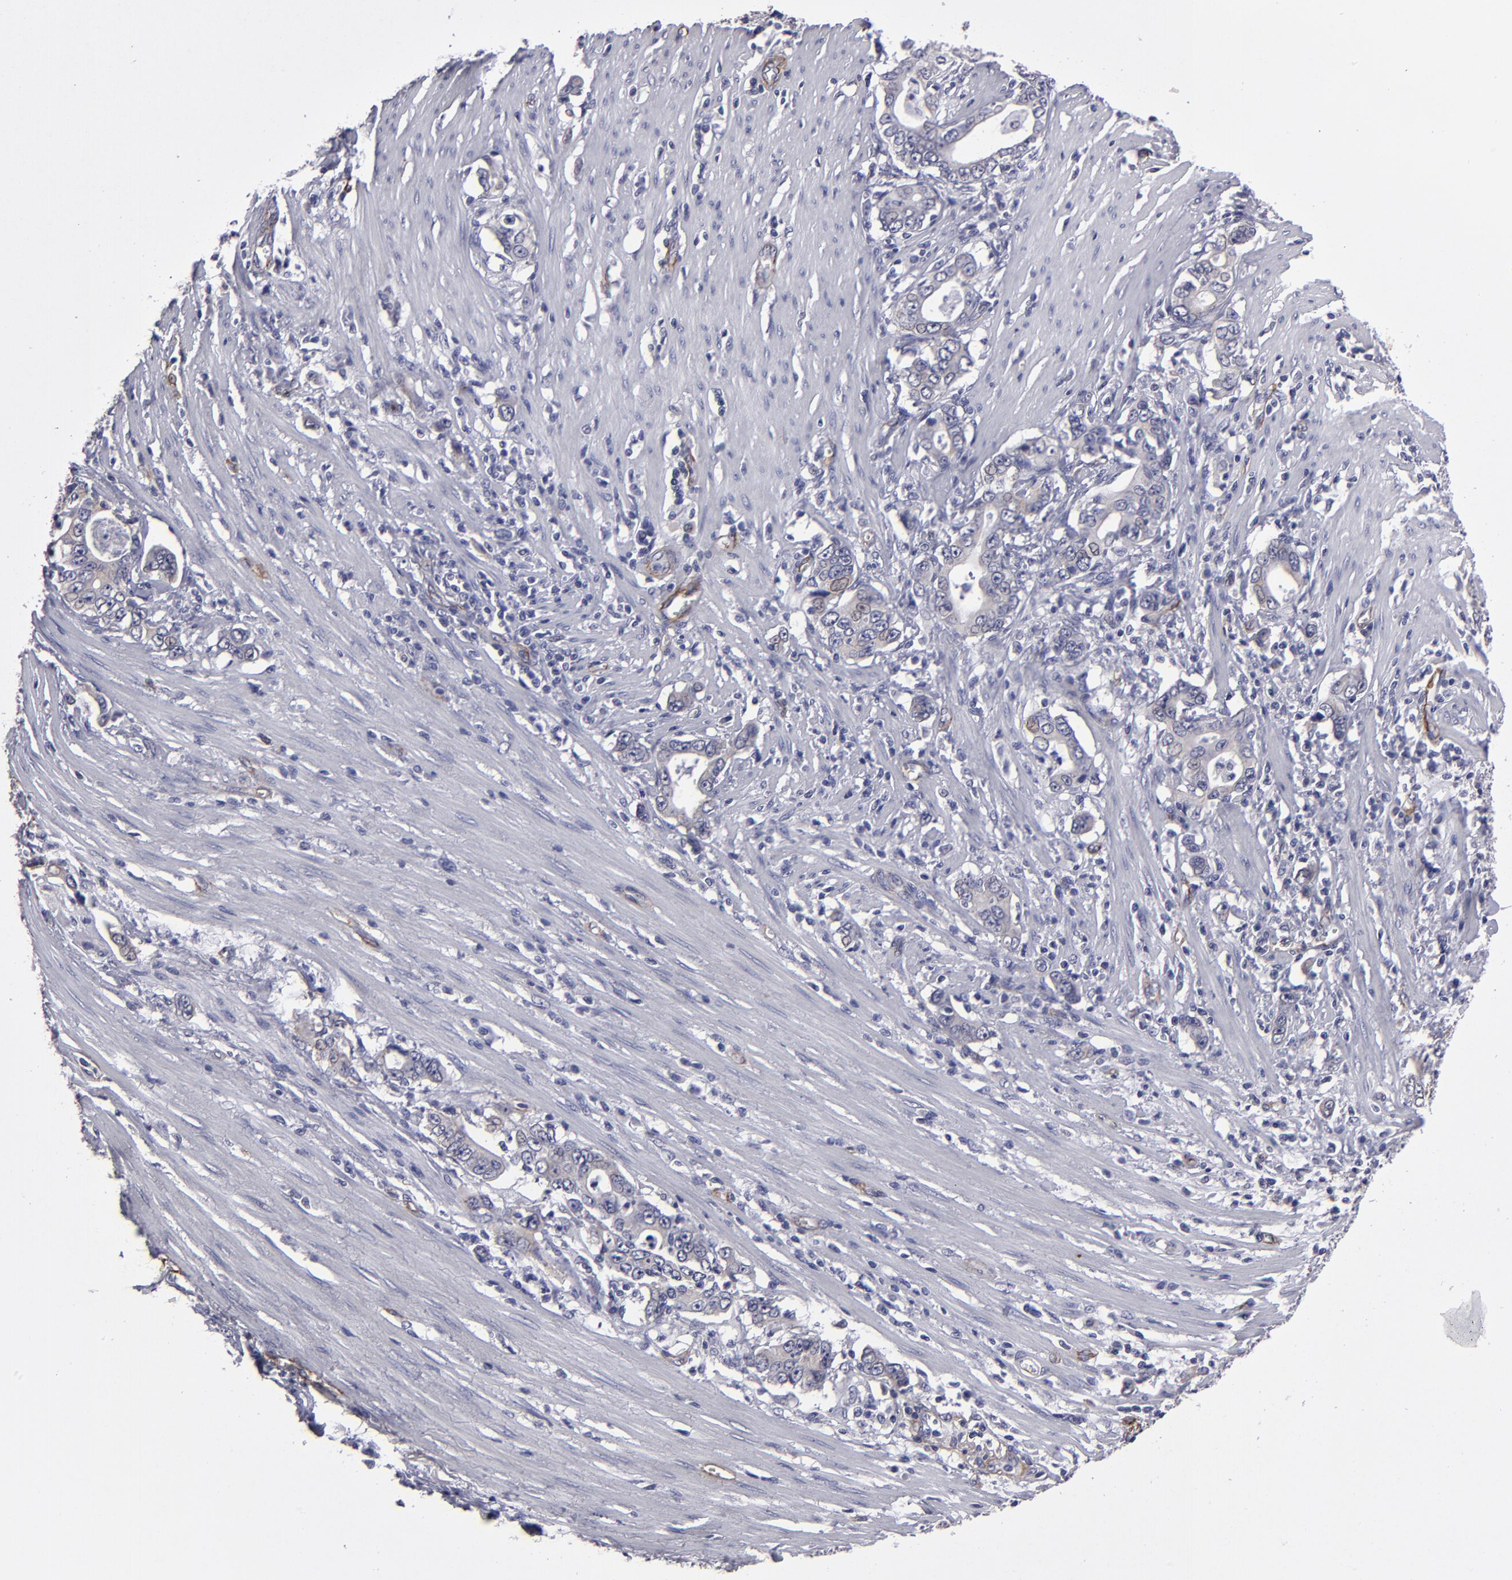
{"staining": {"intensity": "weak", "quantity": "<25%", "location": "cytoplasmic/membranous,nuclear"}, "tissue": "stomach cancer", "cell_type": "Tumor cells", "image_type": "cancer", "snomed": [{"axis": "morphology", "description": "Adenocarcinoma, NOS"}, {"axis": "topography", "description": "Stomach, lower"}], "caption": "An immunohistochemistry (IHC) histopathology image of stomach adenocarcinoma is shown. There is no staining in tumor cells of stomach adenocarcinoma.", "gene": "ZNF175", "patient": {"sex": "female", "age": 72}}